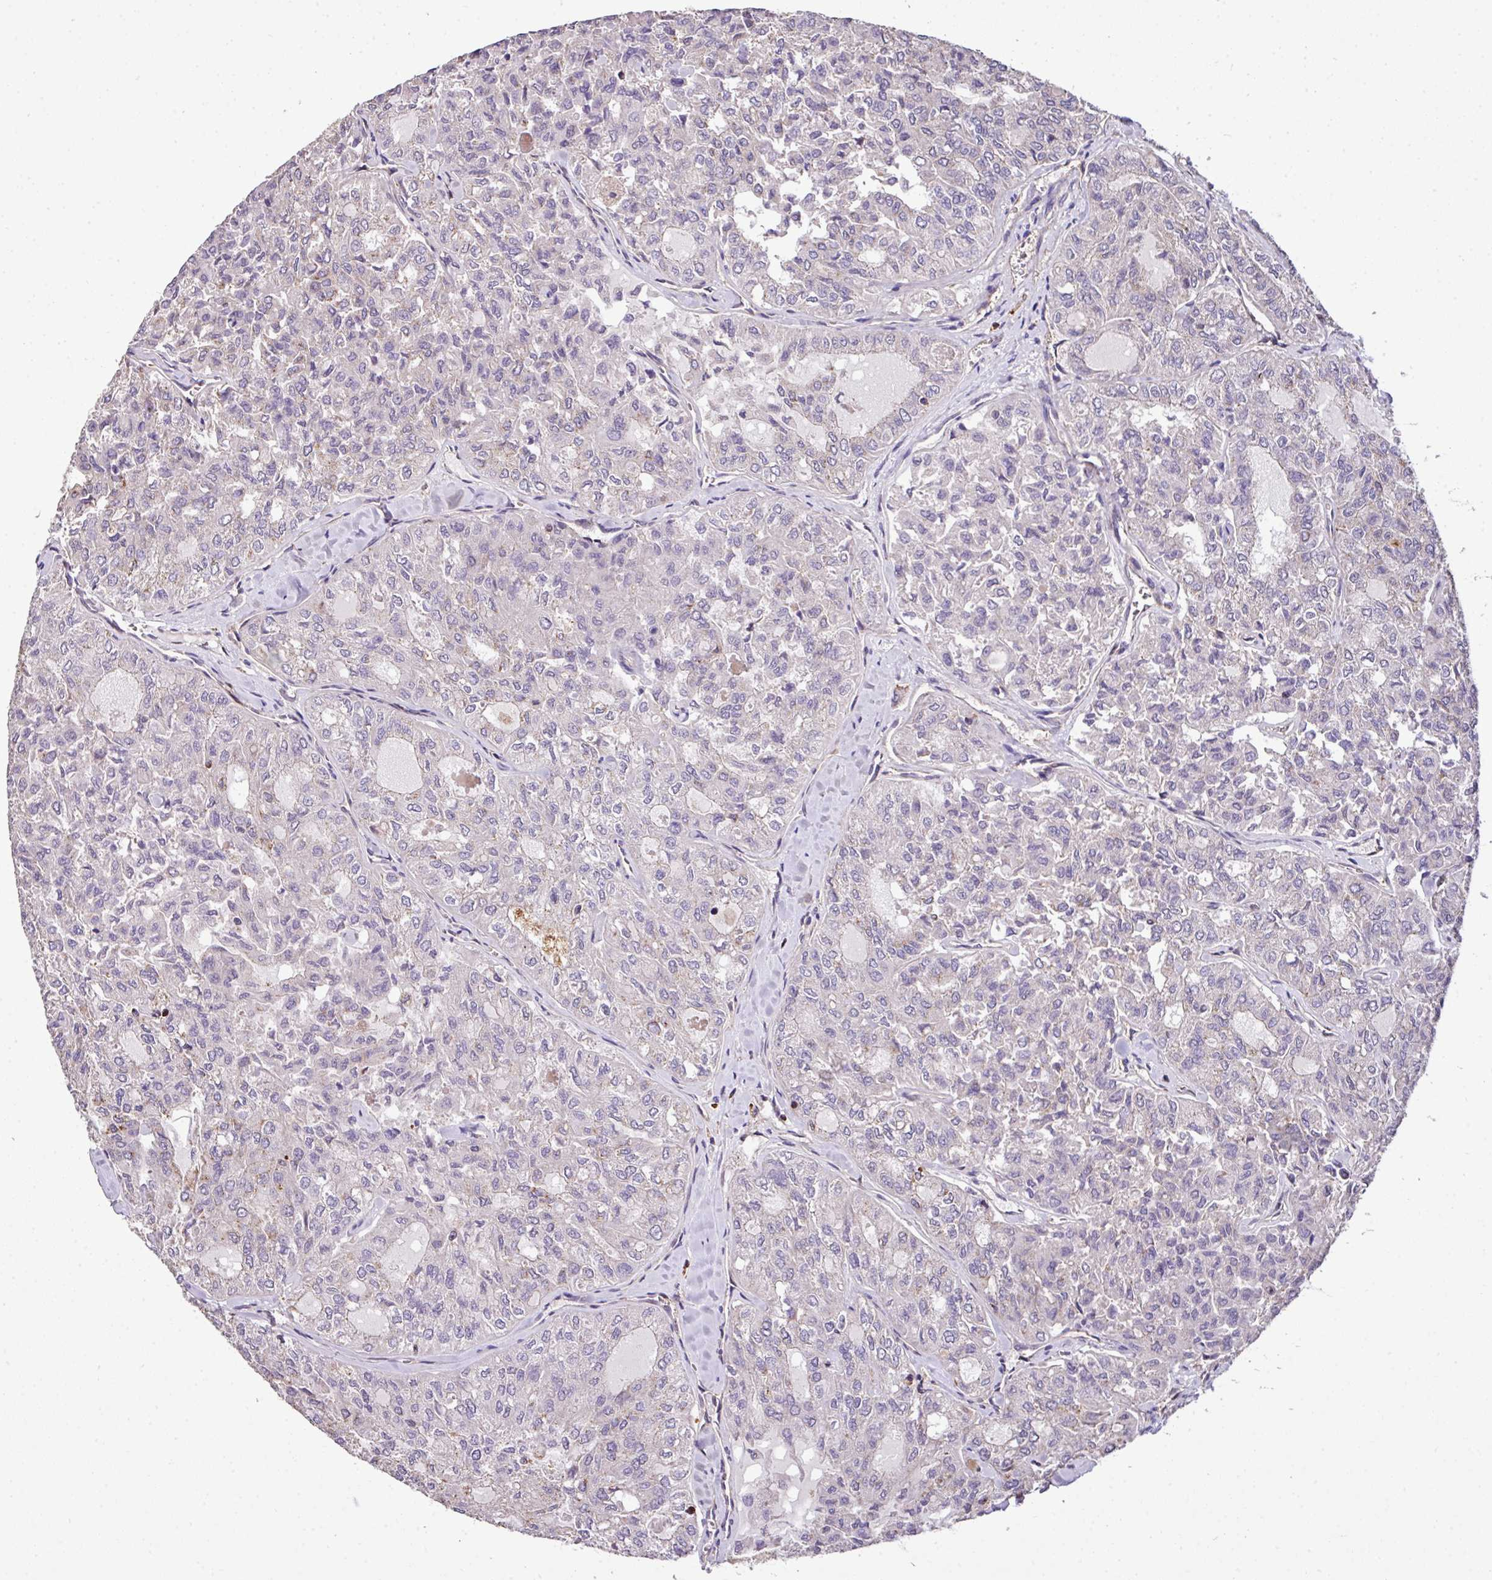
{"staining": {"intensity": "negative", "quantity": "none", "location": "none"}, "tissue": "thyroid cancer", "cell_type": "Tumor cells", "image_type": "cancer", "snomed": [{"axis": "morphology", "description": "Follicular adenoma carcinoma, NOS"}, {"axis": "topography", "description": "Thyroid gland"}], "caption": "Immunohistochemical staining of thyroid cancer (follicular adenoma carcinoma) demonstrates no significant staining in tumor cells. (DAB IHC, high magnification).", "gene": "CASS4", "patient": {"sex": "male", "age": 75}}